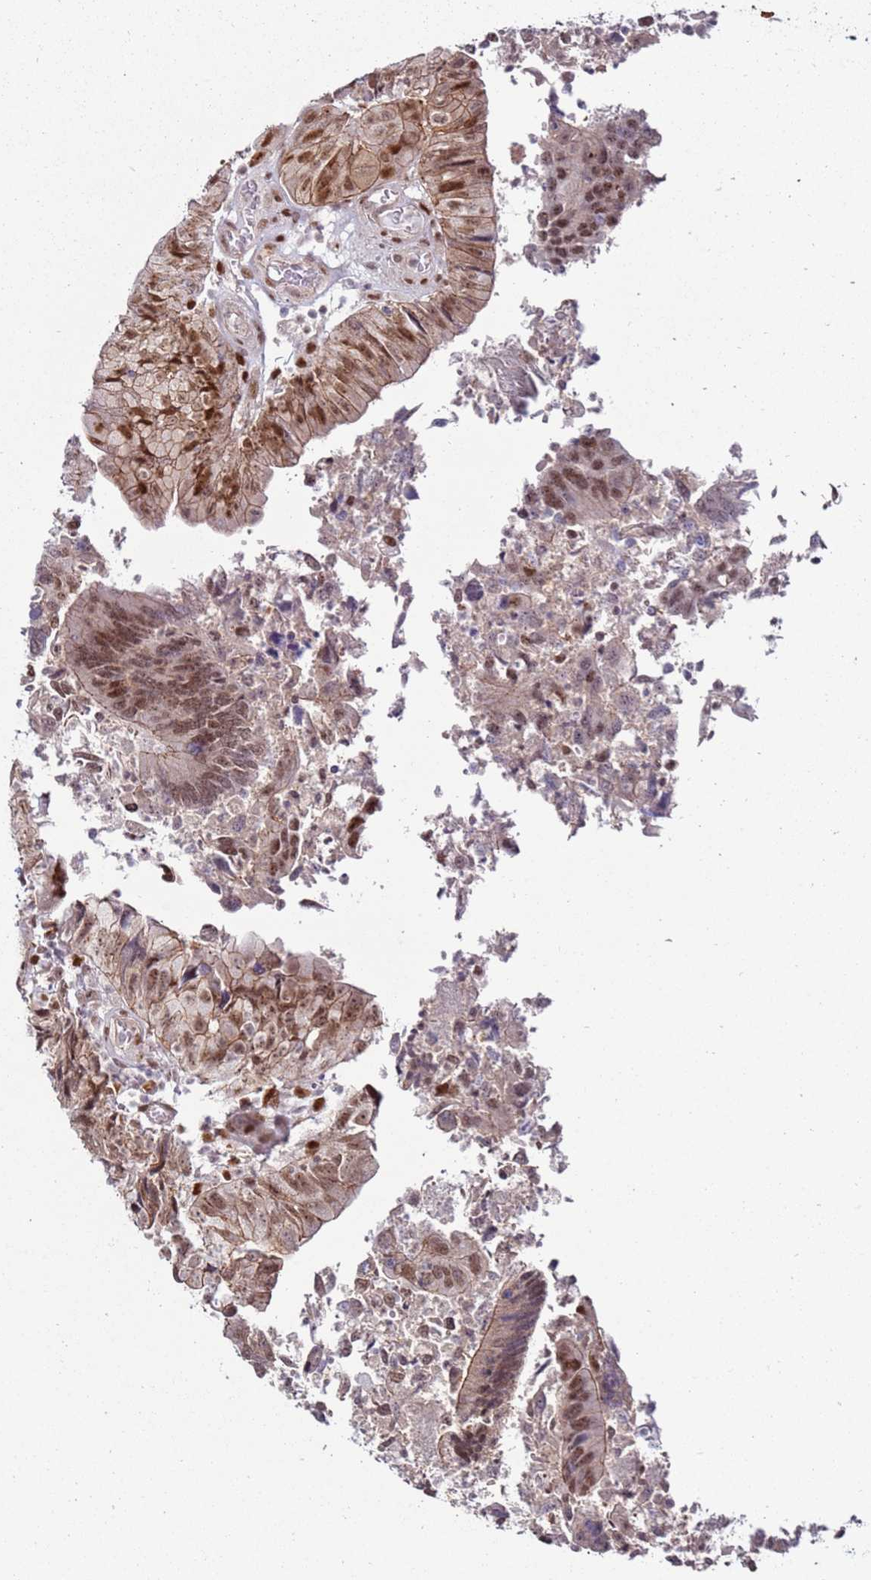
{"staining": {"intensity": "moderate", "quantity": ">75%", "location": "cytoplasmic/membranous,nuclear"}, "tissue": "colorectal cancer", "cell_type": "Tumor cells", "image_type": "cancer", "snomed": [{"axis": "morphology", "description": "Adenocarcinoma, NOS"}, {"axis": "topography", "description": "Colon"}], "caption": "High-magnification brightfield microscopy of colorectal adenocarcinoma stained with DAB (brown) and counterstained with hematoxylin (blue). tumor cells exhibit moderate cytoplasmic/membranous and nuclear staining is seen in about>75% of cells.", "gene": "KPNA4", "patient": {"sex": "female", "age": 67}}